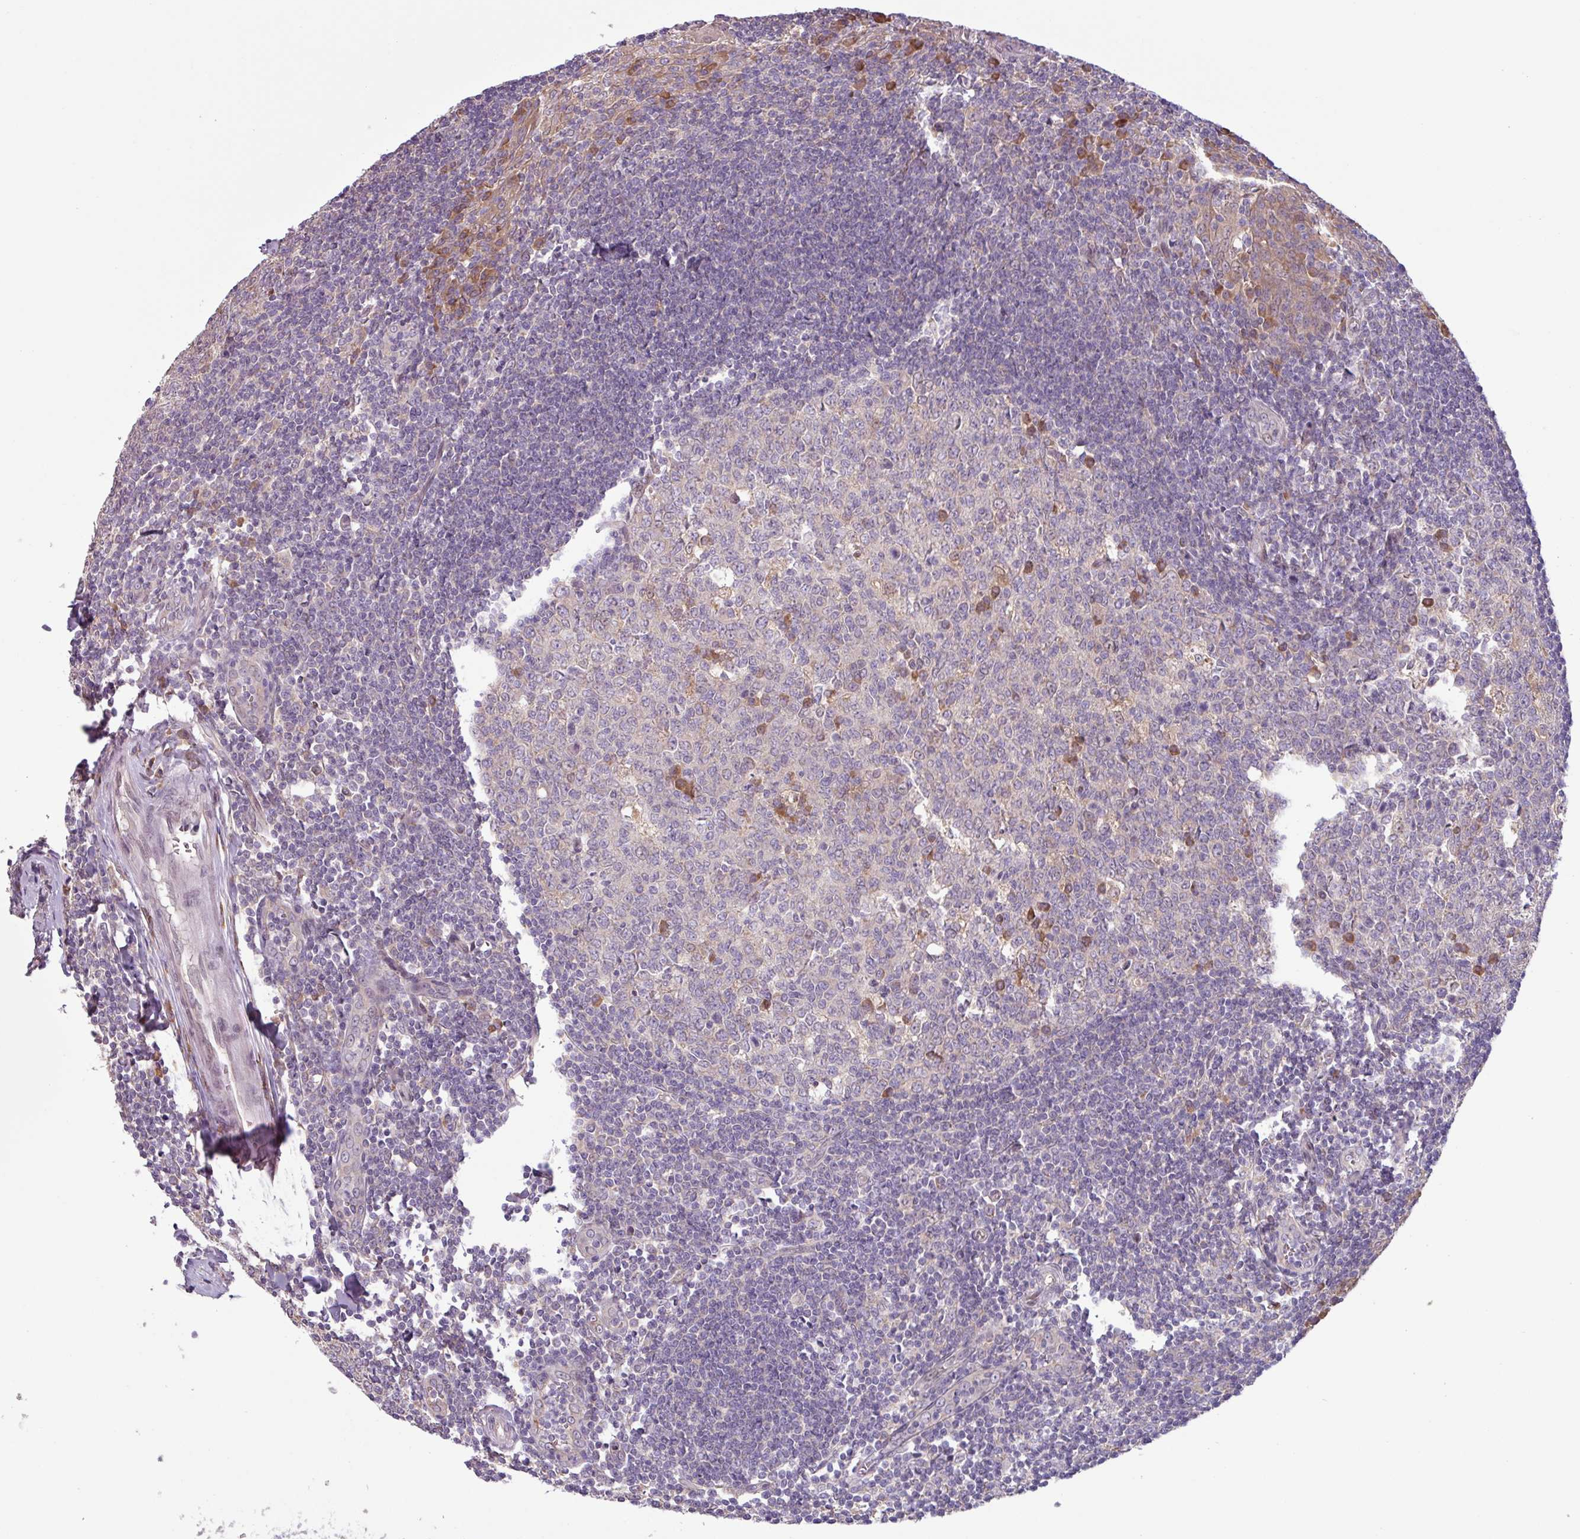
{"staining": {"intensity": "moderate", "quantity": "<25%", "location": "cytoplasmic/membranous"}, "tissue": "tonsil", "cell_type": "Germinal center cells", "image_type": "normal", "snomed": [{"axis": "morphology", "description": "Normal tissue, NOS"}, {"axis": "topography", "description": "Tonsil"}], "caption": "This image exhibits IHC staining of unremarkable tonsil, with low moderate cytoplasmic/membranous expression in approximately <25% of germinal center cells.", "gene": "C20orf27", "patient": {"sex": "male", "age": 27}}